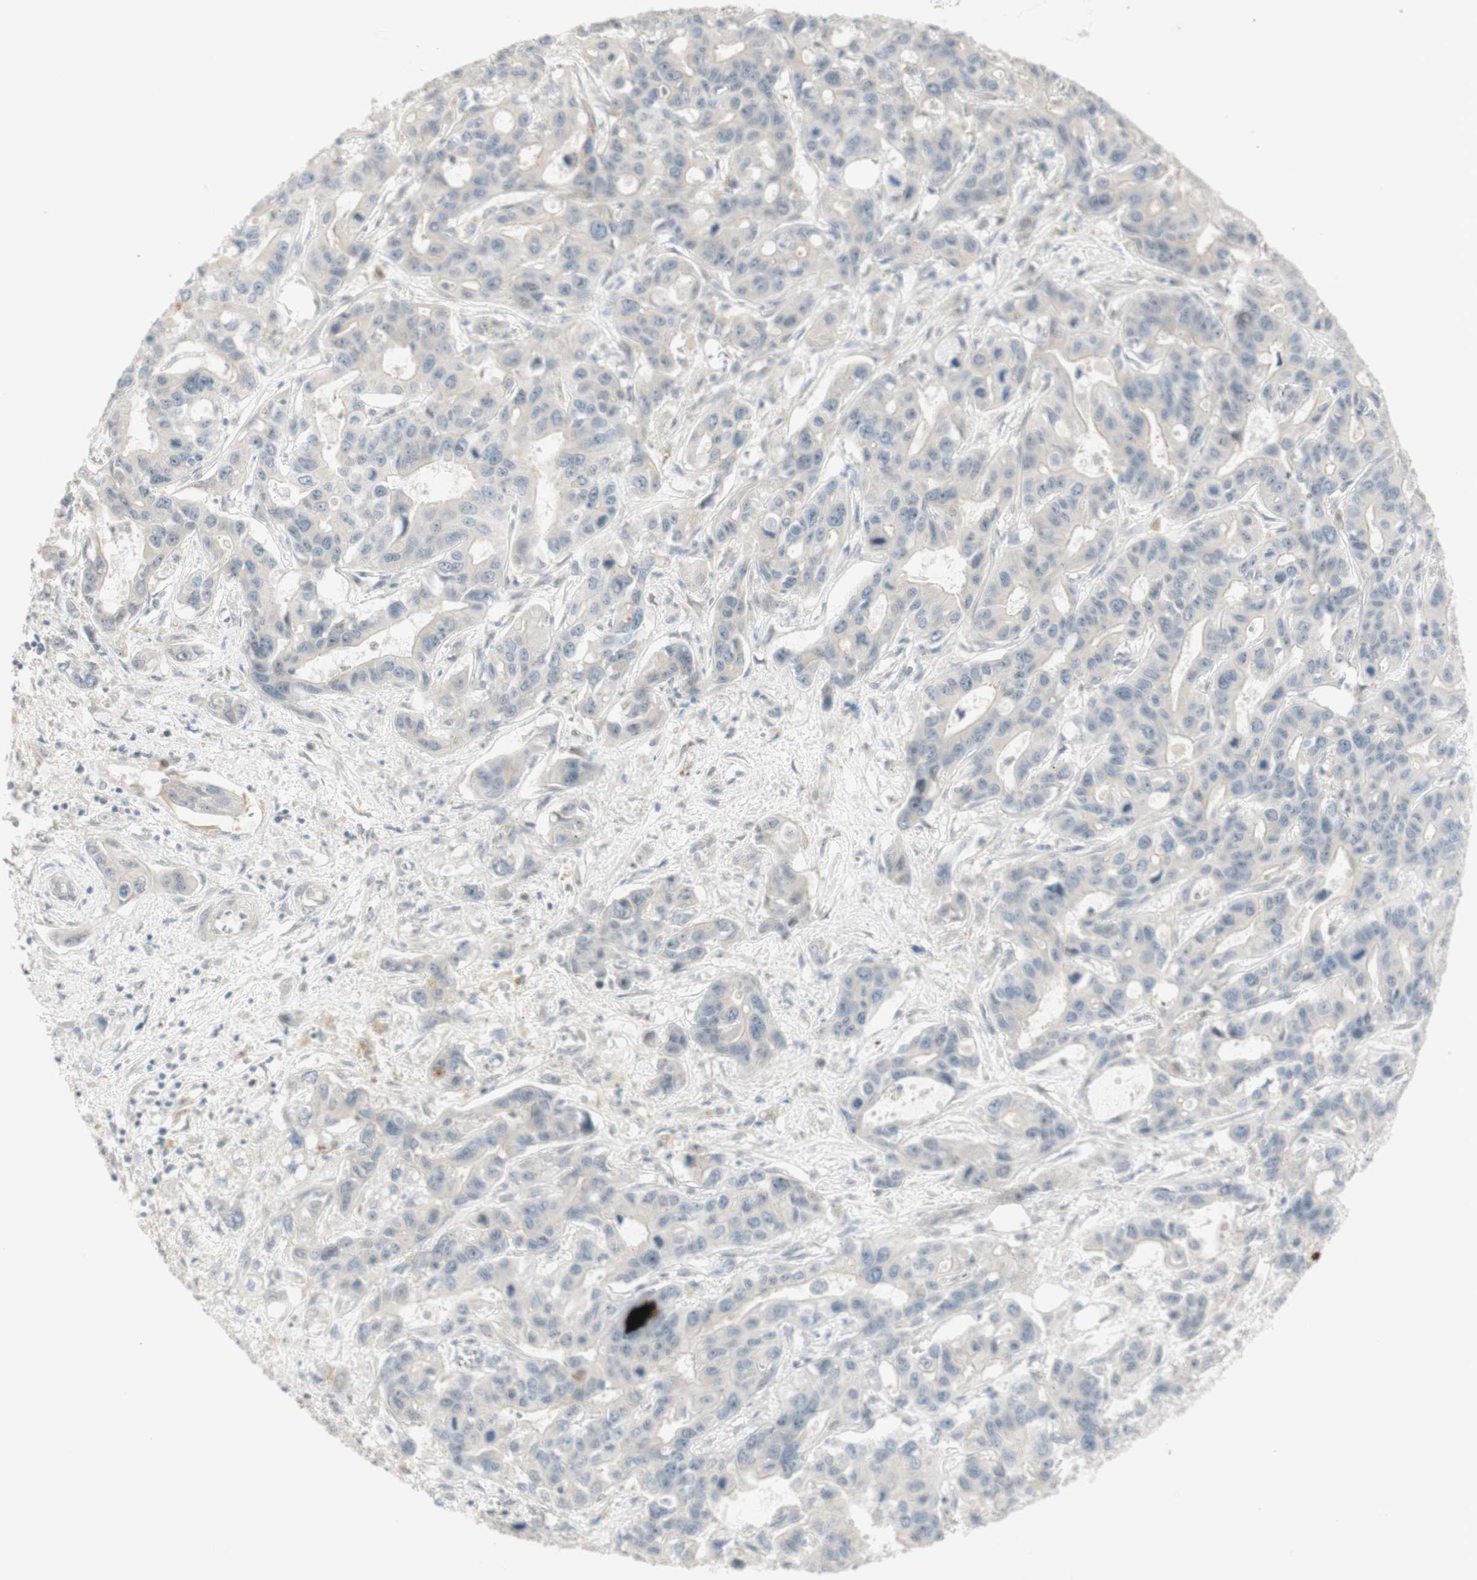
{"staining": {"intensity": "negative", "quantity": "none", "location": "none"}, "tissue": "liver cancer", "cell_type": "Tumor cells", "image_type": "cancer", "snomed": [{"axis": "morphology", "description": "Cholangiocarcinoma"}, {"axis": "topography", "description": "Liver"}], "caption": "Human liver cholangiocarcinoma stained for a protein using immunohistochemistry demonstrates no expression in tumor cells.", "gene": "PLCD4", "patient": {"sex": "female", "age": 65}}